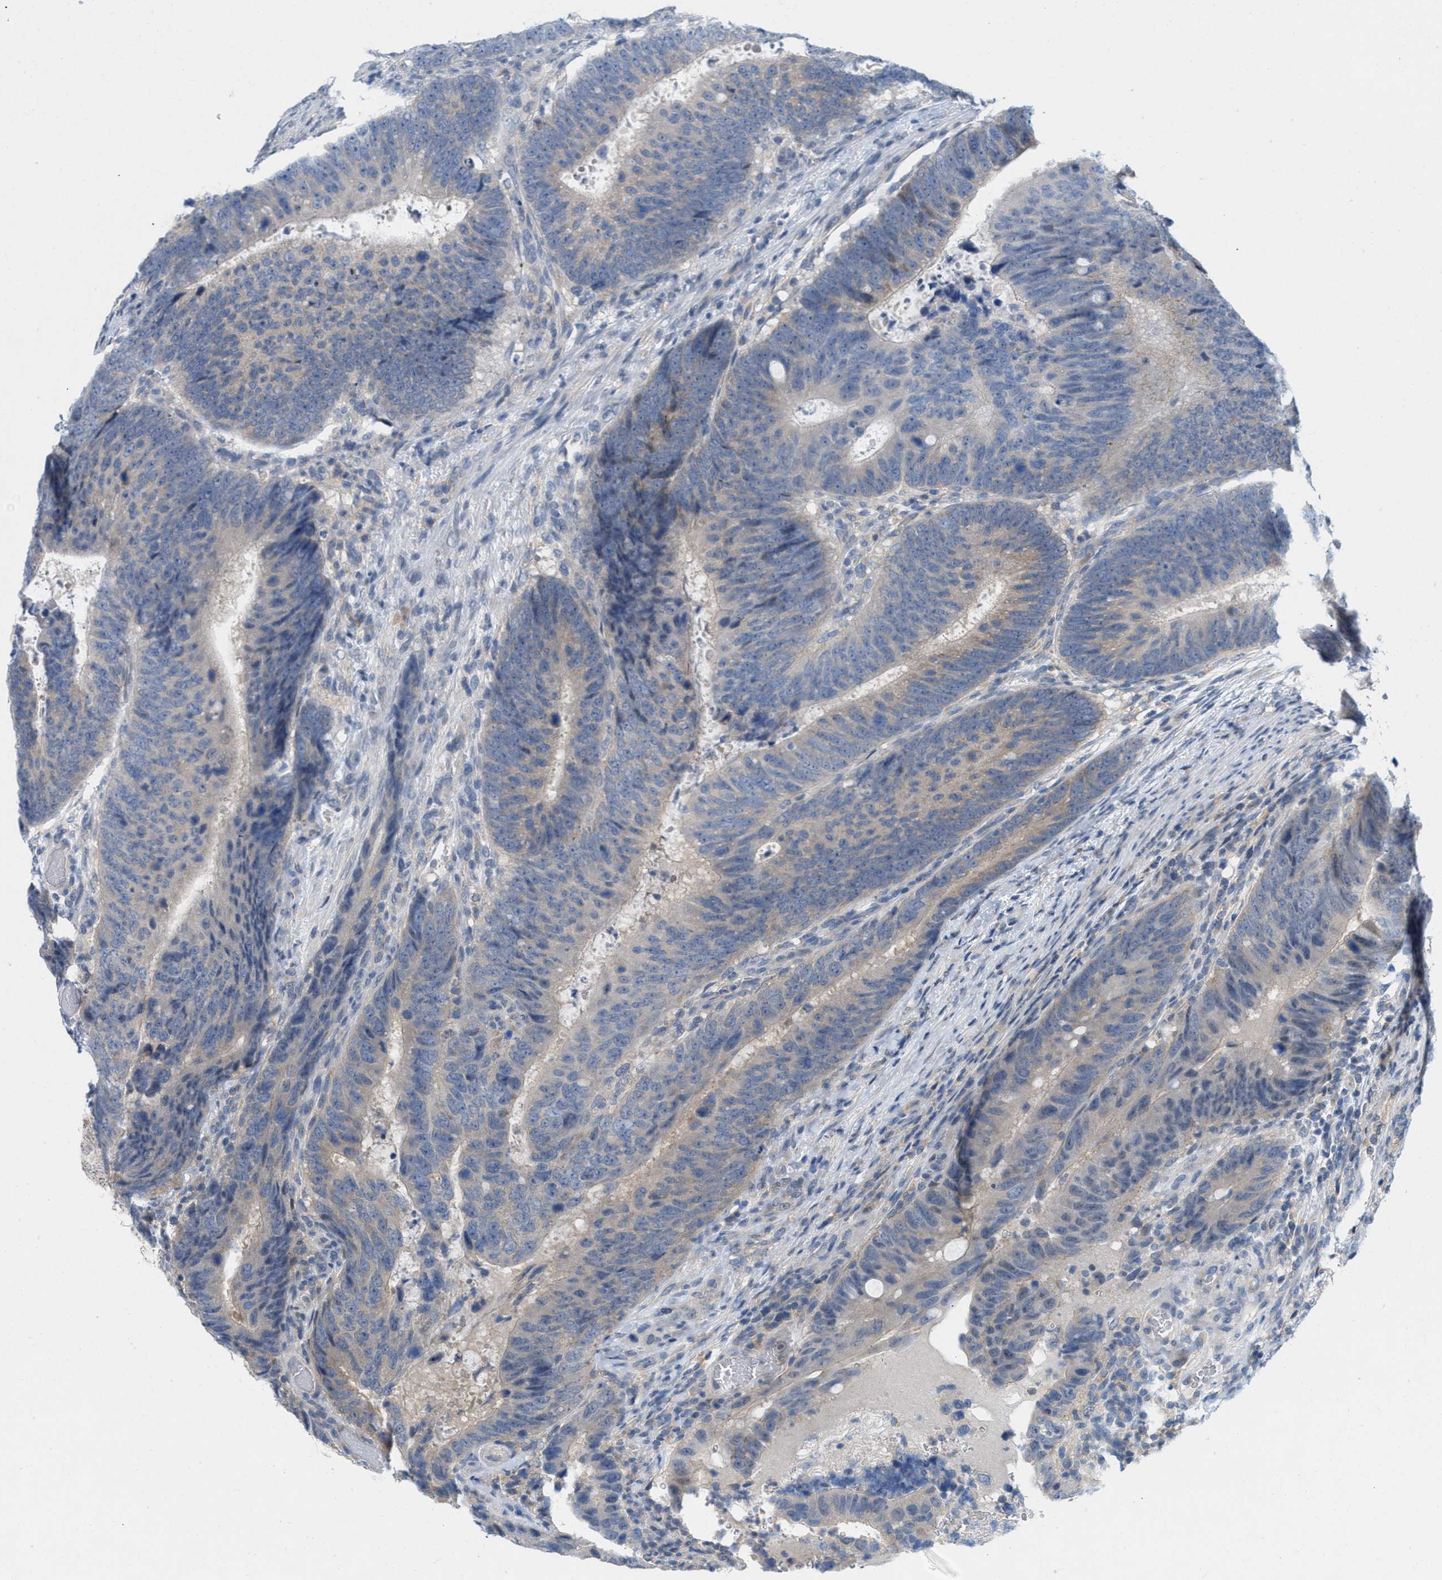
{"staining": {"intensity": "negative", "quantity": "none", "location": "none"}, "tissue": "colorectal cancer", "cell_type": "Tumor cells", "image_type": "cancer", "snomed": [{"axis": "morphology", "description": "Adenocarcinoma, NOS"}, {"axis": "topography", "description": "Colon"}], "caption": "Human adenocarcinoma (colorectal) stained for a protein using immunohistochemistry reveals no staining in tumor cells.", "gene": "WIPI2", "patient": {"sex": "male", "age": 56}}